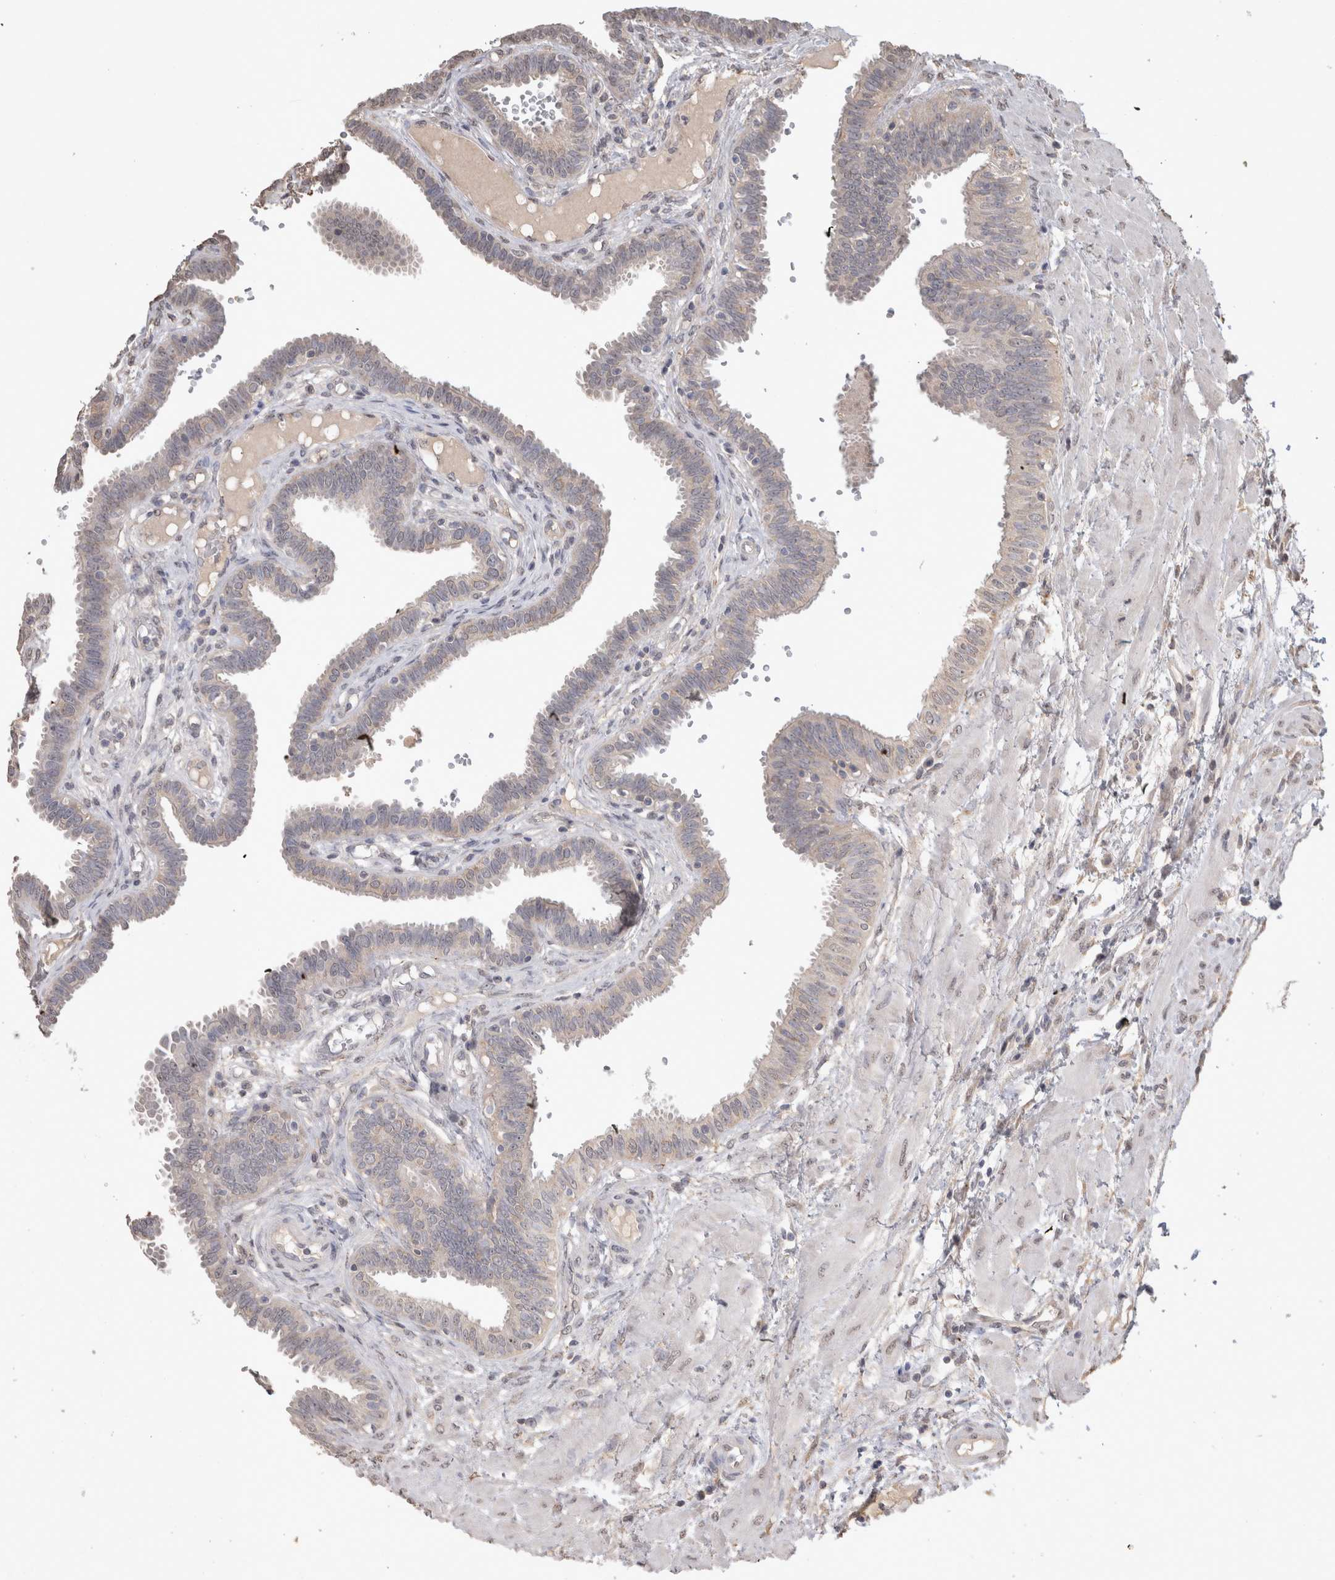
{"staining": {"intensity": "weak", "quantity": "<25%", "location": "cytoplasmic/membranous"}, "tissue": "fallopian tube", "cell_type": "Glandular cells", "image_type": "normal", "snomed": [{"axis": "morphology", "description": "Normal tissue, NOS"}, {"axis": "topography", "description": "Fallopian tube"}], "caption": "Immunohistochemical staining of benign fallopian tube exhibits no significant staining in glandular cells.", "gene": "NAALADL2", "patient": {"sex": "female", "age": 32}}